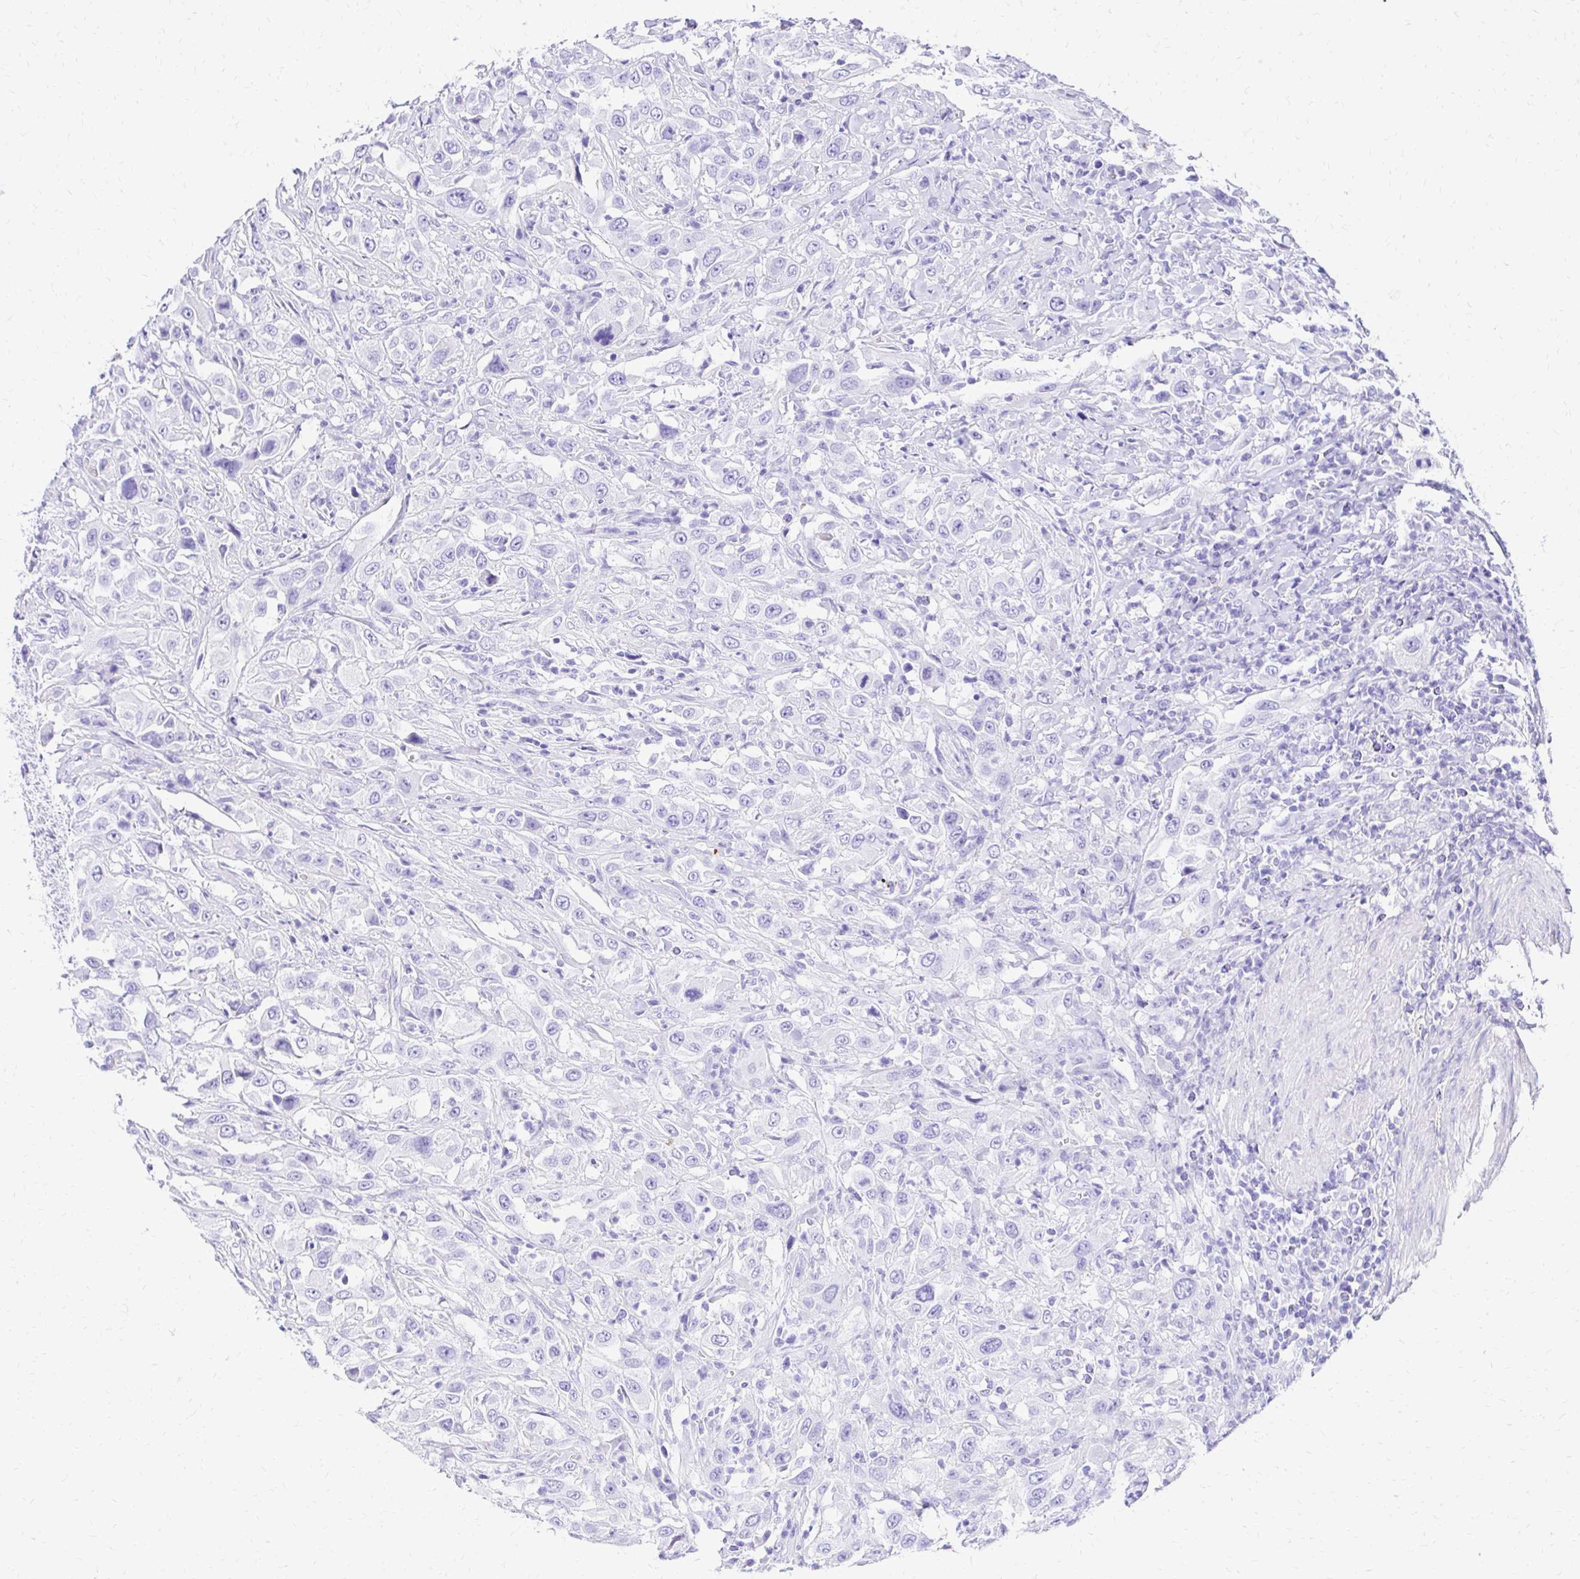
{"staining": {"intensity": "negative", "quantity": "none", "location": "none"}, "tissue": "urothelial cancer", "cell_type": "Tumor cells", "image_type": "cancer", "snomed": [{"axis": "morphology", "description": "Urothelial carcinoma, High grade"}, {"axis": "topography", "description": "Urinary bladder"}], "caption": "Immunohistochemistry of human urothelial carcinoma (high-grade) reveals no positivity in tumor cells. Brightfield microscopy of IHC stained with DAB (3,3'-diaminobenzidine) (brown) and hematoxylin (blue), captured at high magnification.", "gene": "S100G", "patient": {"sex": "male", "age": 61}}